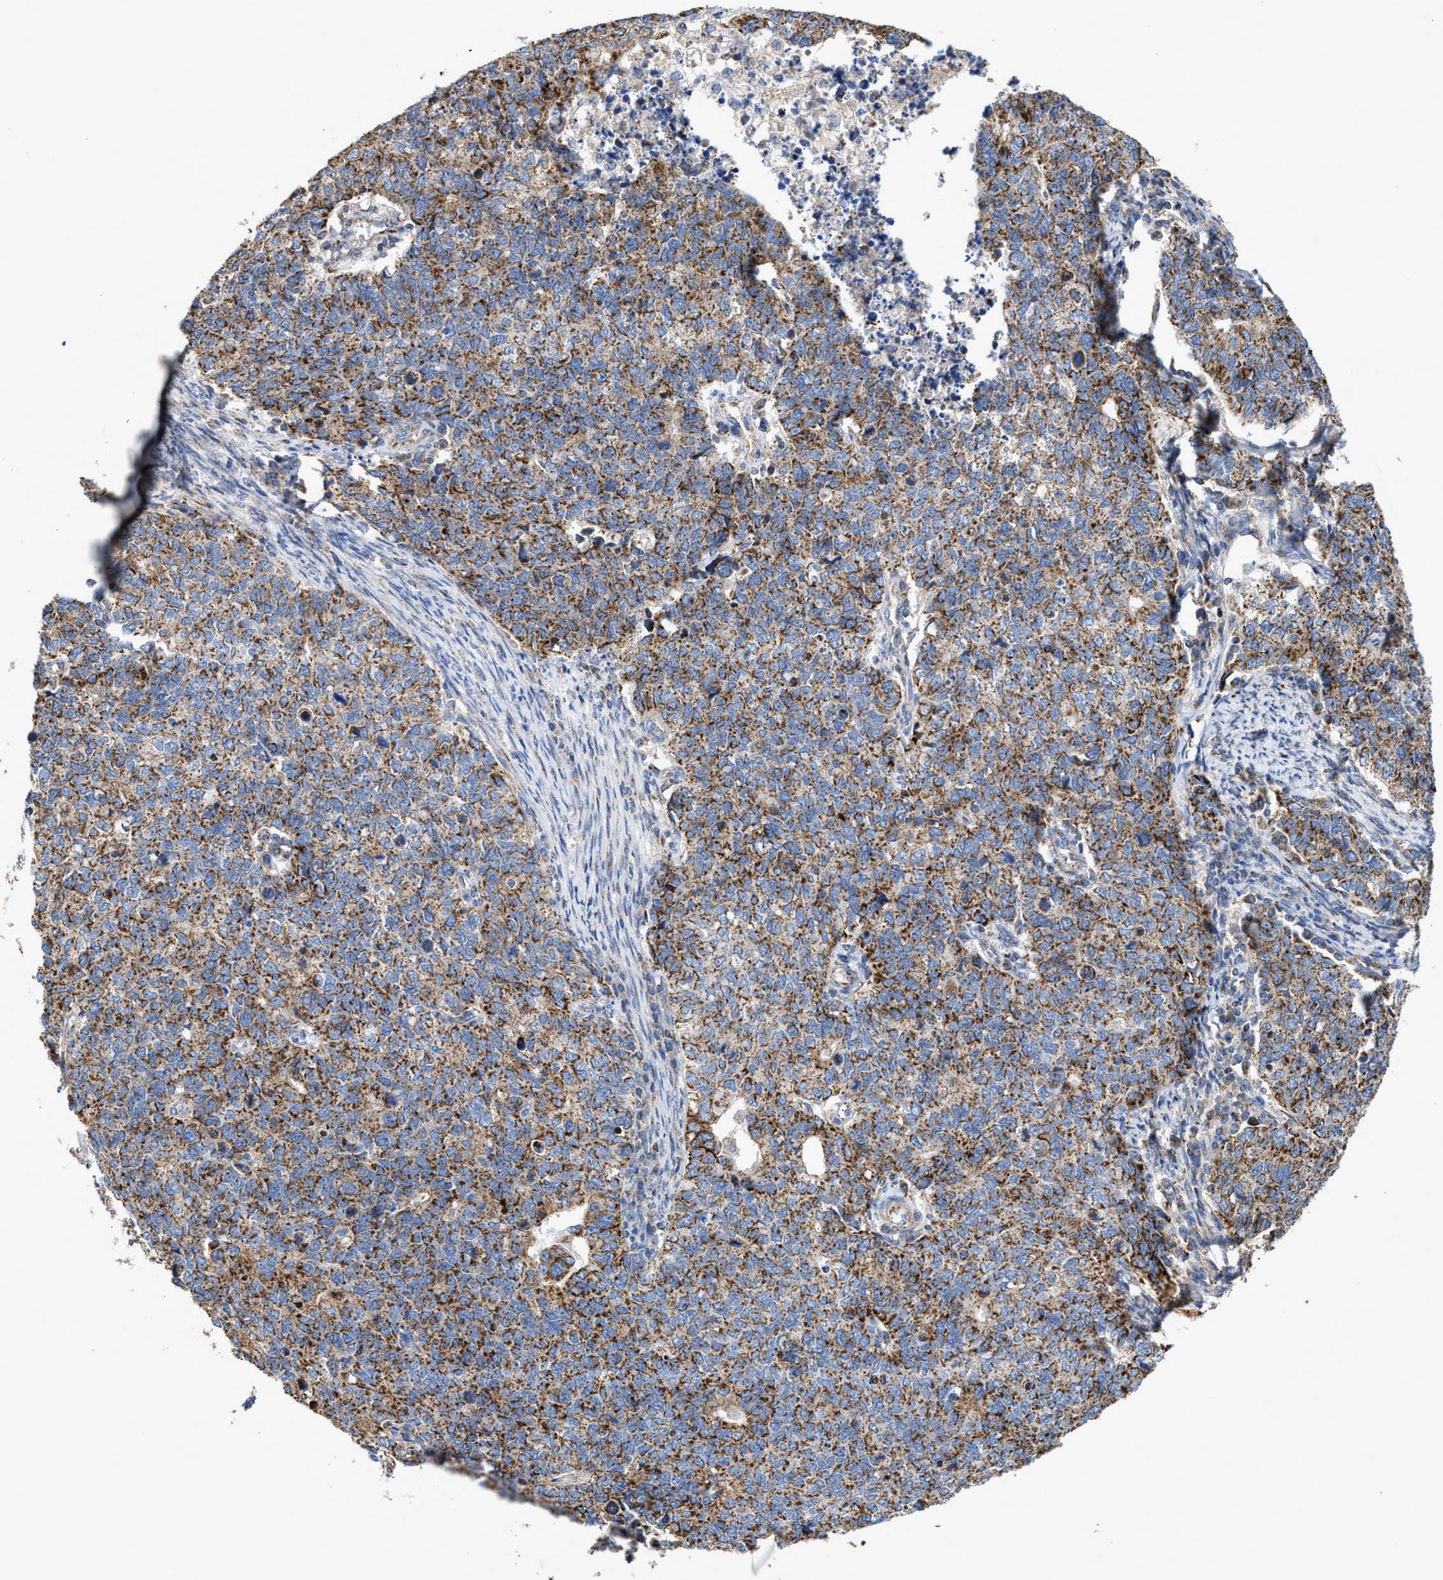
{"staining": {"intensity": "moderate", "quantity": ">75%", "location": "cytoplasmic/membranous"}, "tissue": "cervical cancer", "cell_type": "Tumor cells", "image_type": "cancer", "snomed": [{"axis": "morphology", "description": "Squamous cell carcinoma, NOS"}, {"axis": "topography", "description": "Cervix"}], "caption": "This micrograph displays squamous cell carcinoma (cervical) stained with immunohistochemistry to label a protein in brown. The cytoplasmic/membranous of tumor cells show moderate positivity for the protein. Nuclei are counter-stained blue.", "gene": "MECR", "patient": {"sex": "female", "age": 63}}